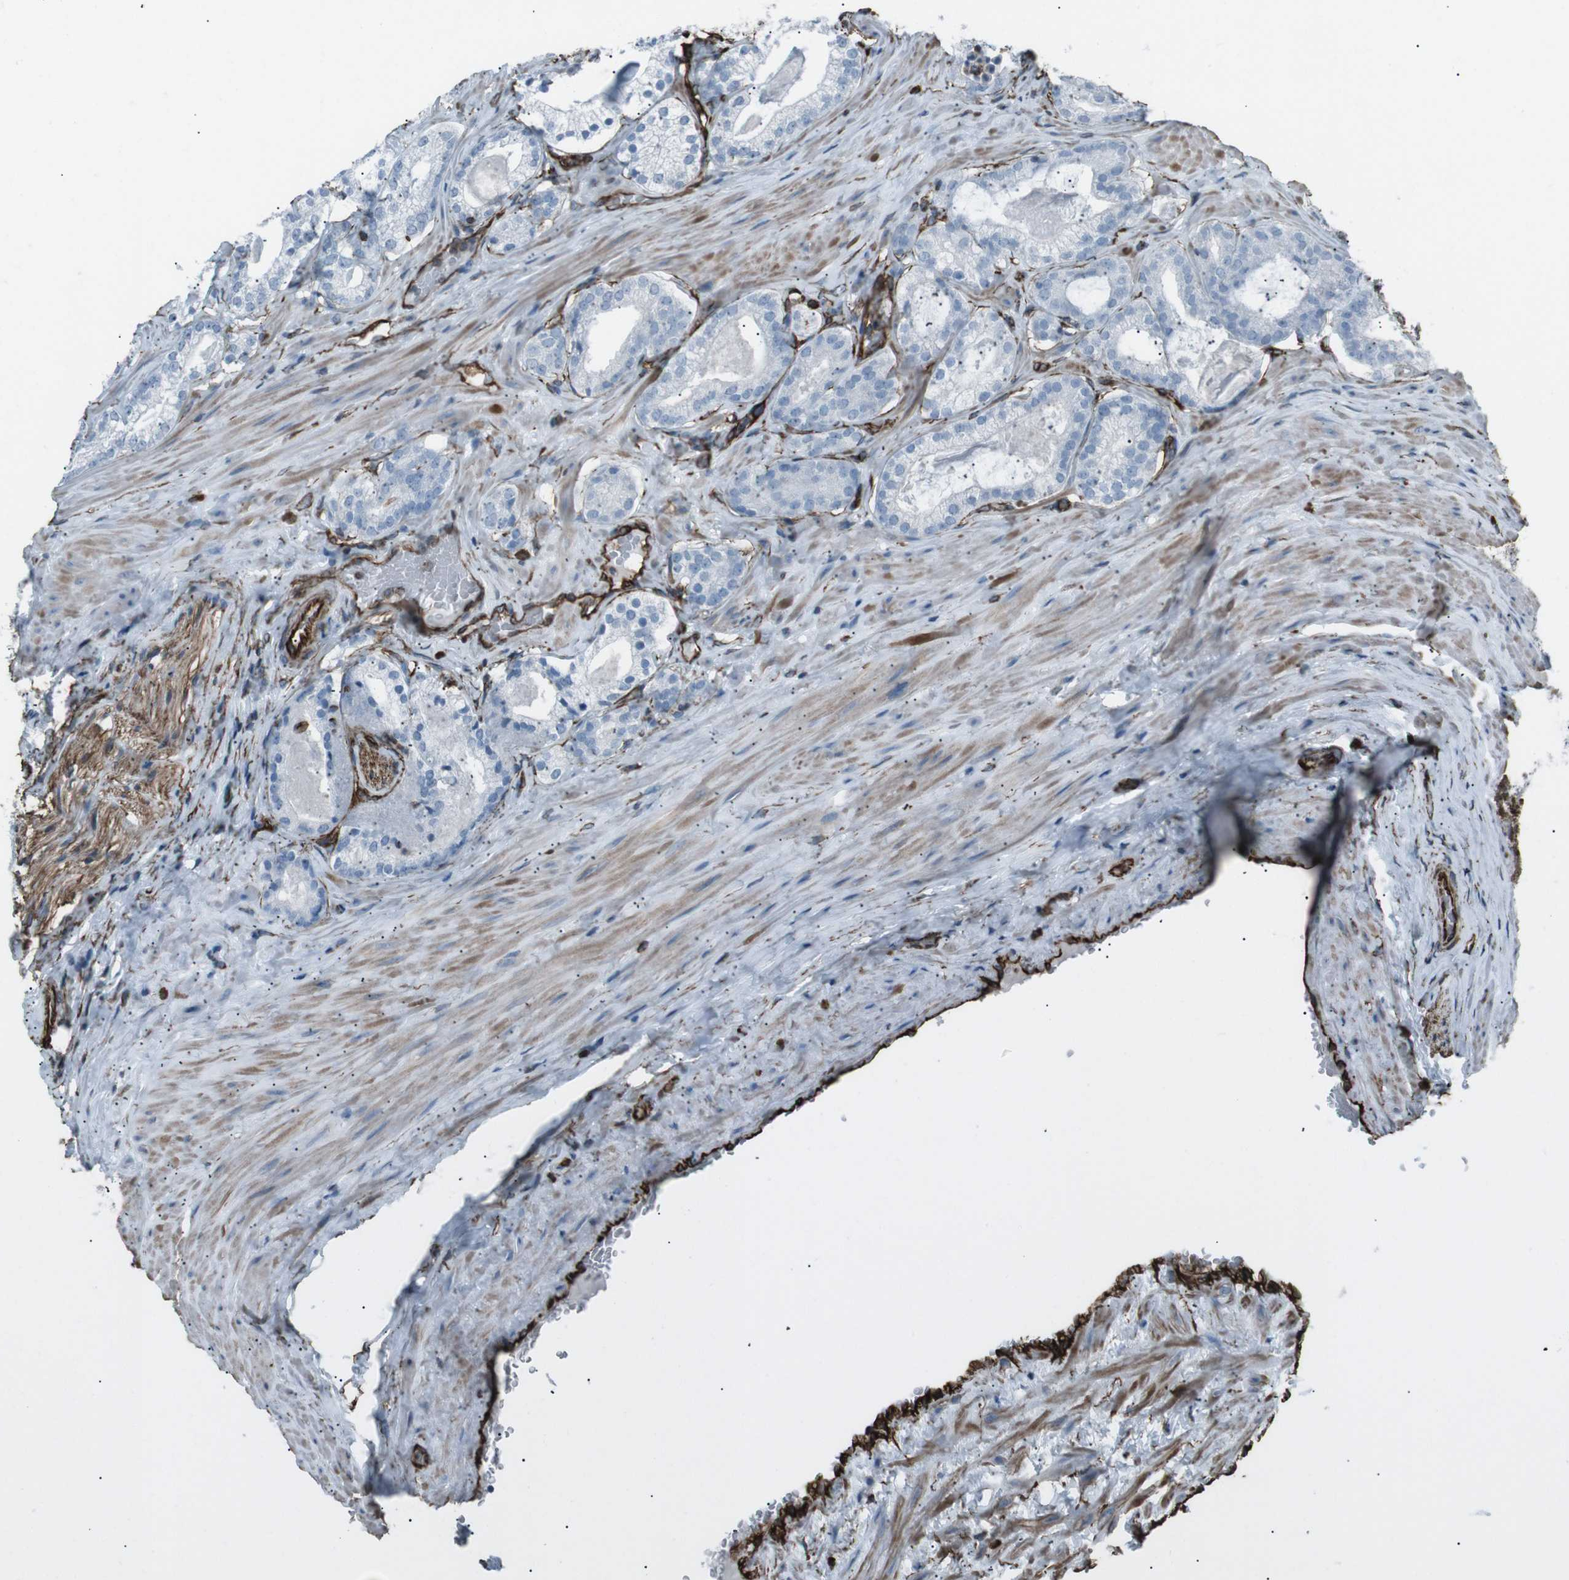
{"staining": {"intensity": "negative", "quantity": "none", "location": "none"}, "tissue": "prostate cancer", "cell_type": "Tumor cells", "image_type": "cancer", "snomed": [{"axis": "morphology", "description": "Adenocarcinoma, Low grade"}, {"axis": "topography", "description": "Prostate"}], "caption": "Tumor cells are negative for protein expression in human prostate cancer (low-grade adenocarcinoma). (Brightfield microscopy of DAB immunohistochemistry (IHC) at high magnification).", "gene": "ZDHHC6", "patient": {"sex": "male", "age": 59}}